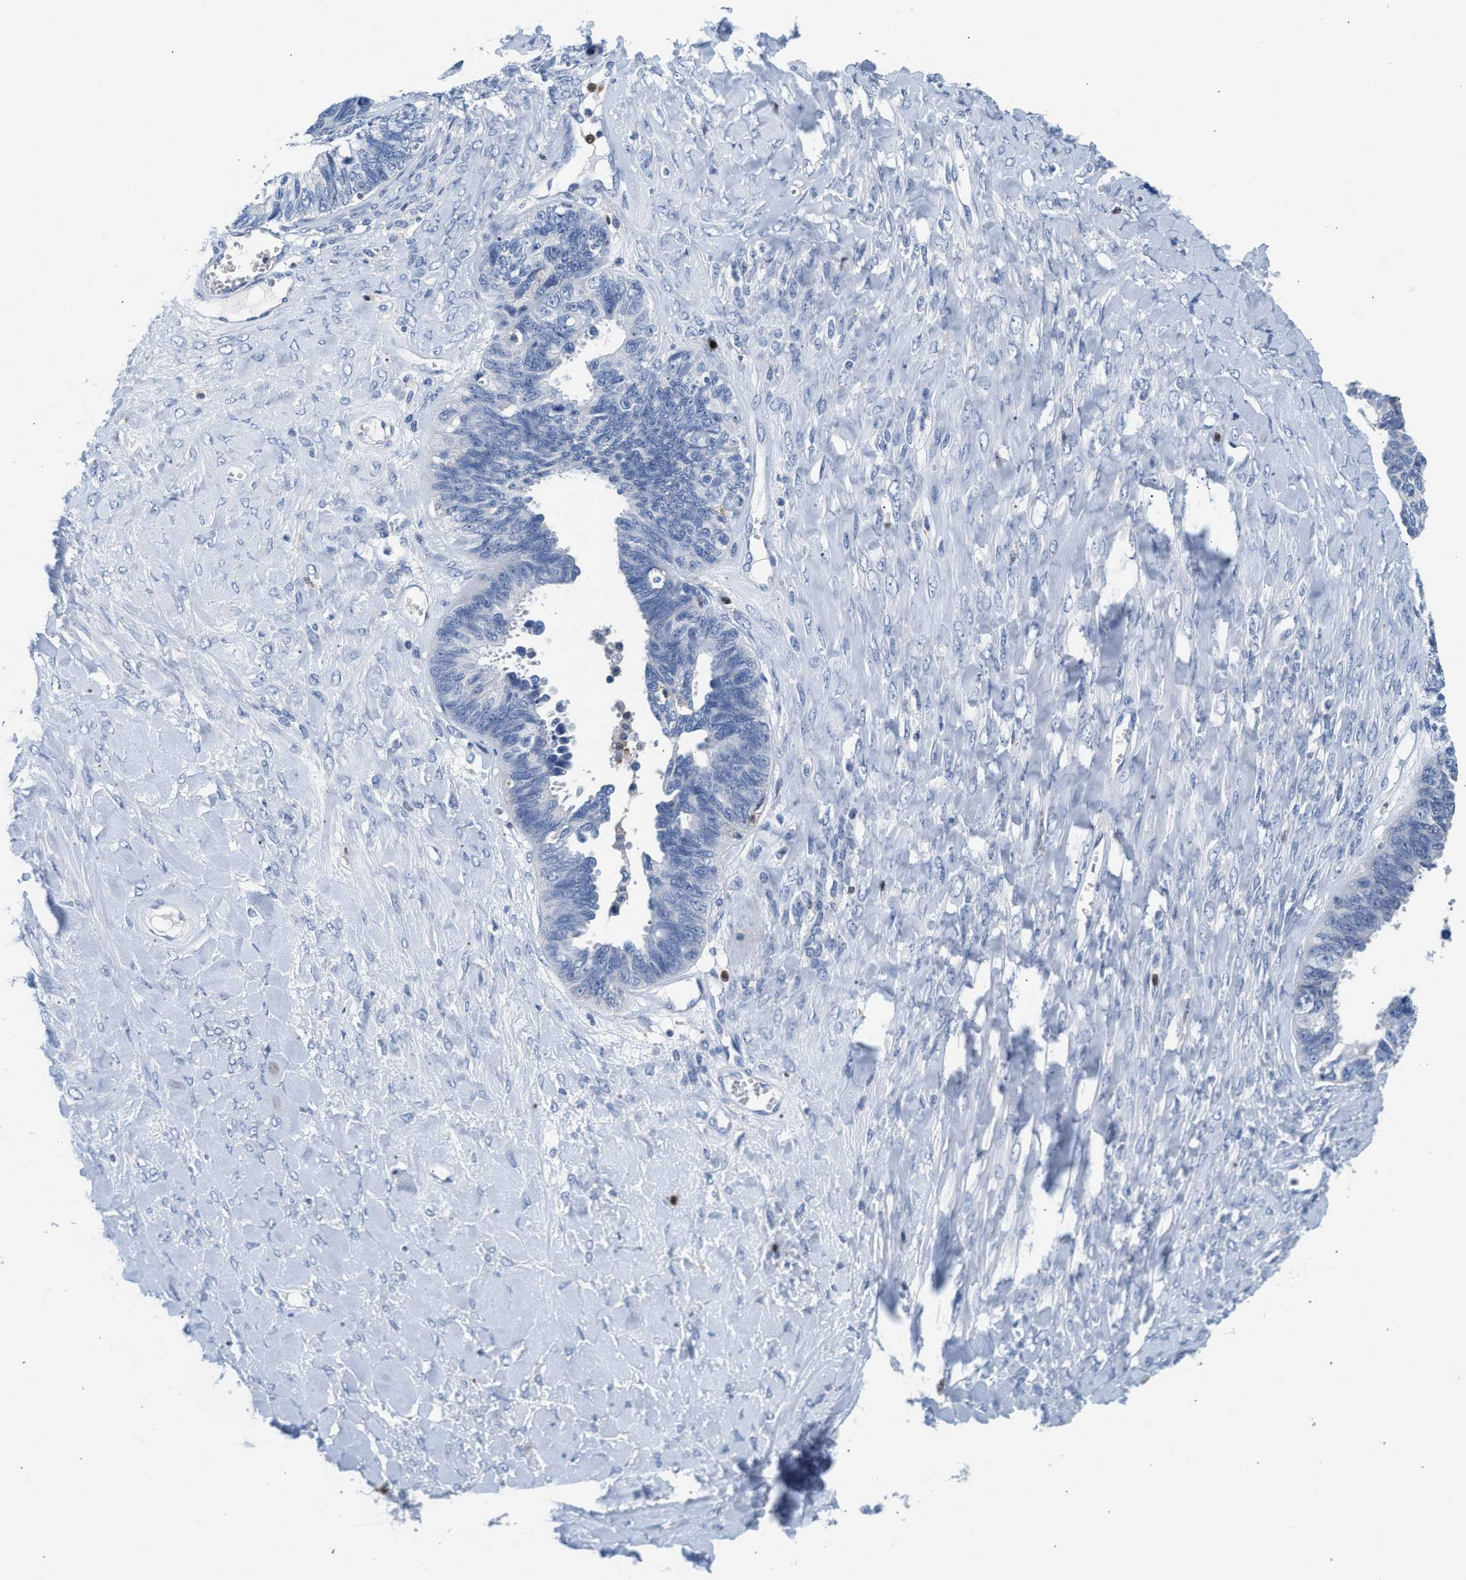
{"staining": {"intensity": "negative", "quantity": "none", "location": "none"}, "tissue": "ovarian cancer", "cell_type": "Tumor cells", "image_type": "cancer", "snomed": [{"axis": "morphology", "description": "Cystadenocarcinoma, serous, NOS"}, {"axis": "topography", "description": "Ovary"}], "caption": "Ovarian cancer (serous cystadenocarcinoma) was stained to show a protein in brown. There is no significant staining in tumor cells.", "gene": "SLIT2", "patient": {"sex": "female", "age": 79}}